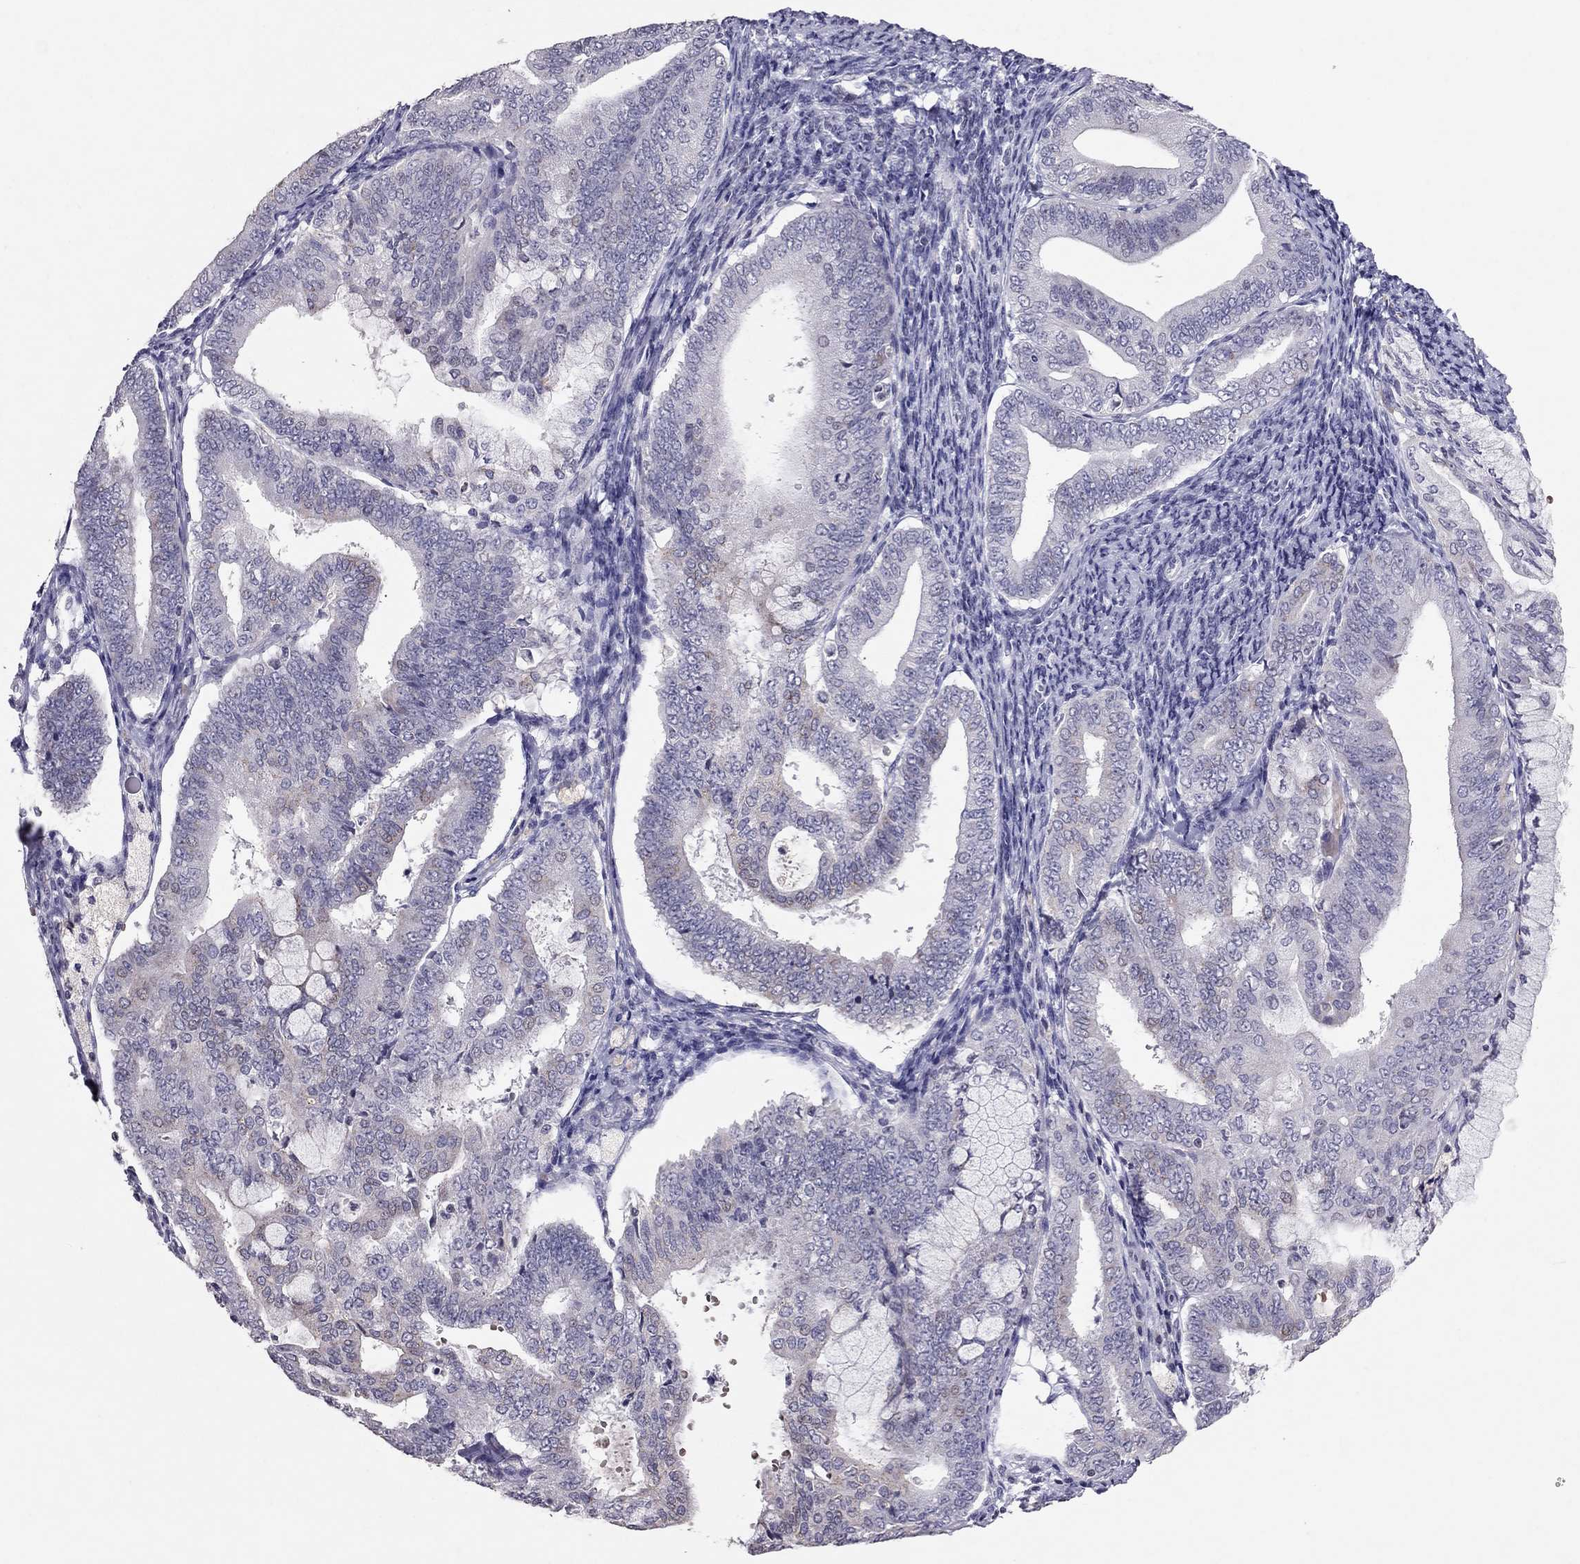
{"staining": {"intensity": "weak", "quantity": "<25%", "location": "cytoplasmic/membranous"}, "tissue": "endometrial cancer", "cell_type": "Tumor cells", "image_type": "cancer", "snomed": [{"axis": "morphology", "description": "Adenocarcinoma, NOS"}, {"axis": "topography", "description": "Endometrium"}], "caption": "DAB (3,3'-diaminobenzidine) immunohistochemical staining of human endometrial cancer (adenocarcinoma) shows no significant positivity in tumor cells.", "gene": "TSHB", "patient": {"sex": "female", "age": 63}}